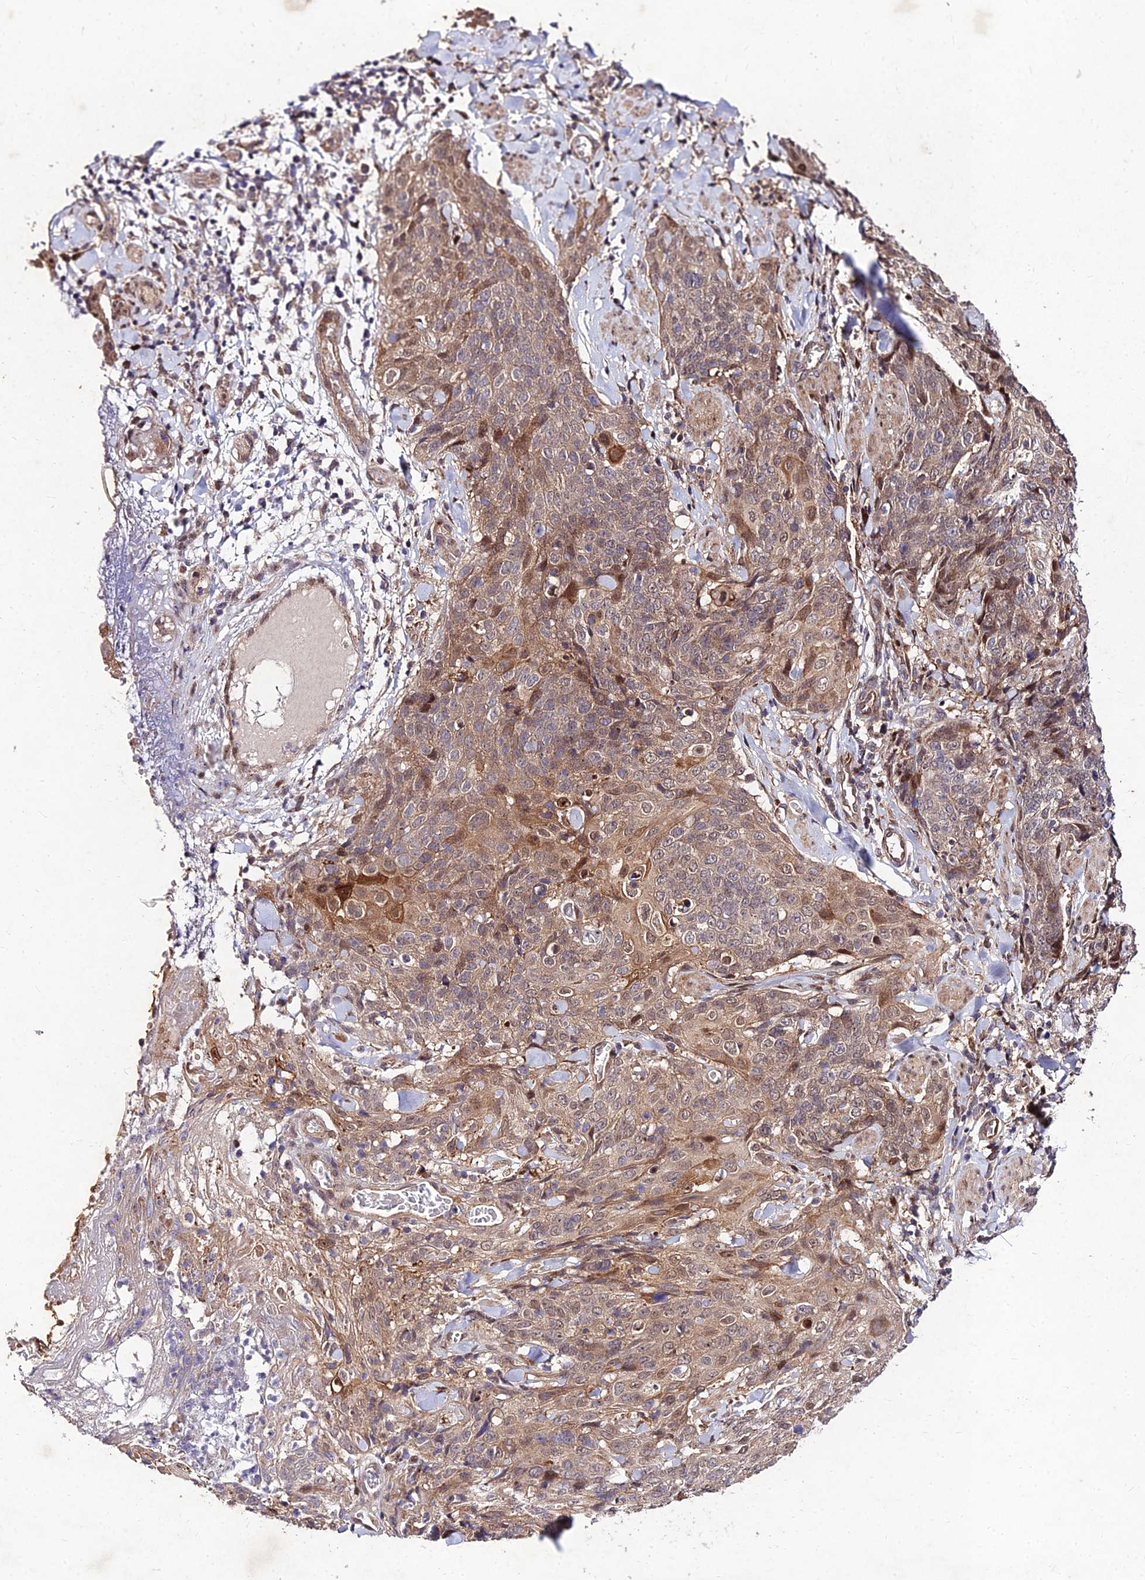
{"staining": {"intensity": "moderate", "quantity": "25%-75%", "location": "cytoplasmic/membranous,nuclear"}, "tissue": "skin cancer", "cell_type": "Tumor cells", "image_type": "cancer", "snomed": [{"axis": "morphology", "description": "Squamous cell carcinoma, NOS"}, {"axis": "topography", "description": "Skin"}, {"axis": "topography", "description": "Vulva"}], "caption": "Immunohistochemical staining of human skin cancer demonstrates moderate cytoplasmic/membranous and nuclear protein expression in approximately 25%-75% of tumor cells.", "gene": "MKKS", "patient": {"sex": "female", "age": 85}}